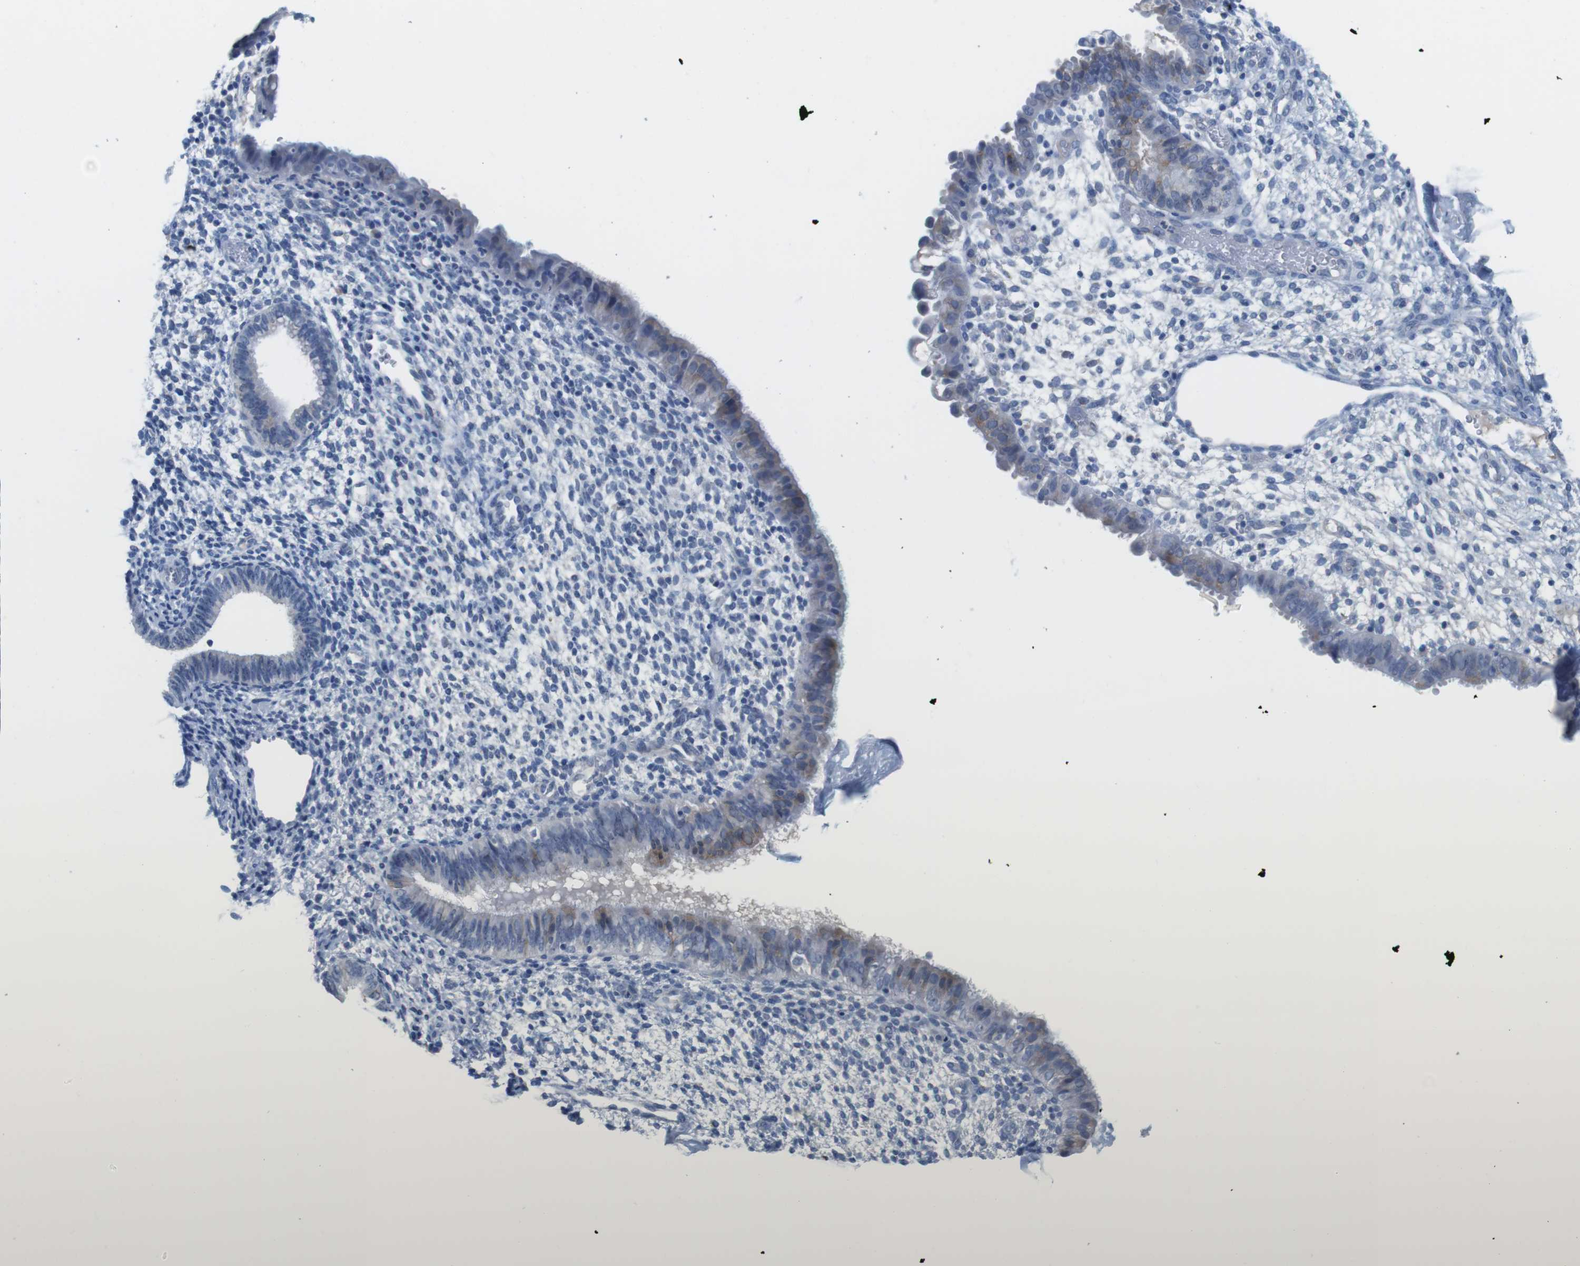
{"staining": {"intensity": "negative", "quantity": "none", "location": "none"}, "tissue": "endometrium", "cell_type": "Cells in endometrial stroma", "image_type": "normal", "snomed": [{"axis": "morphology", "description": "Normal tissue, NOS"}, {"axis": "topography", "description": "Endometrium"}], "caption": "DAB immunohistochemical staining of benign human endometrium demonstrates no significant positivity in cells in endometrial stroma.", "gene": "MAP6", "patient": {"sex": "female", "age": 61}}